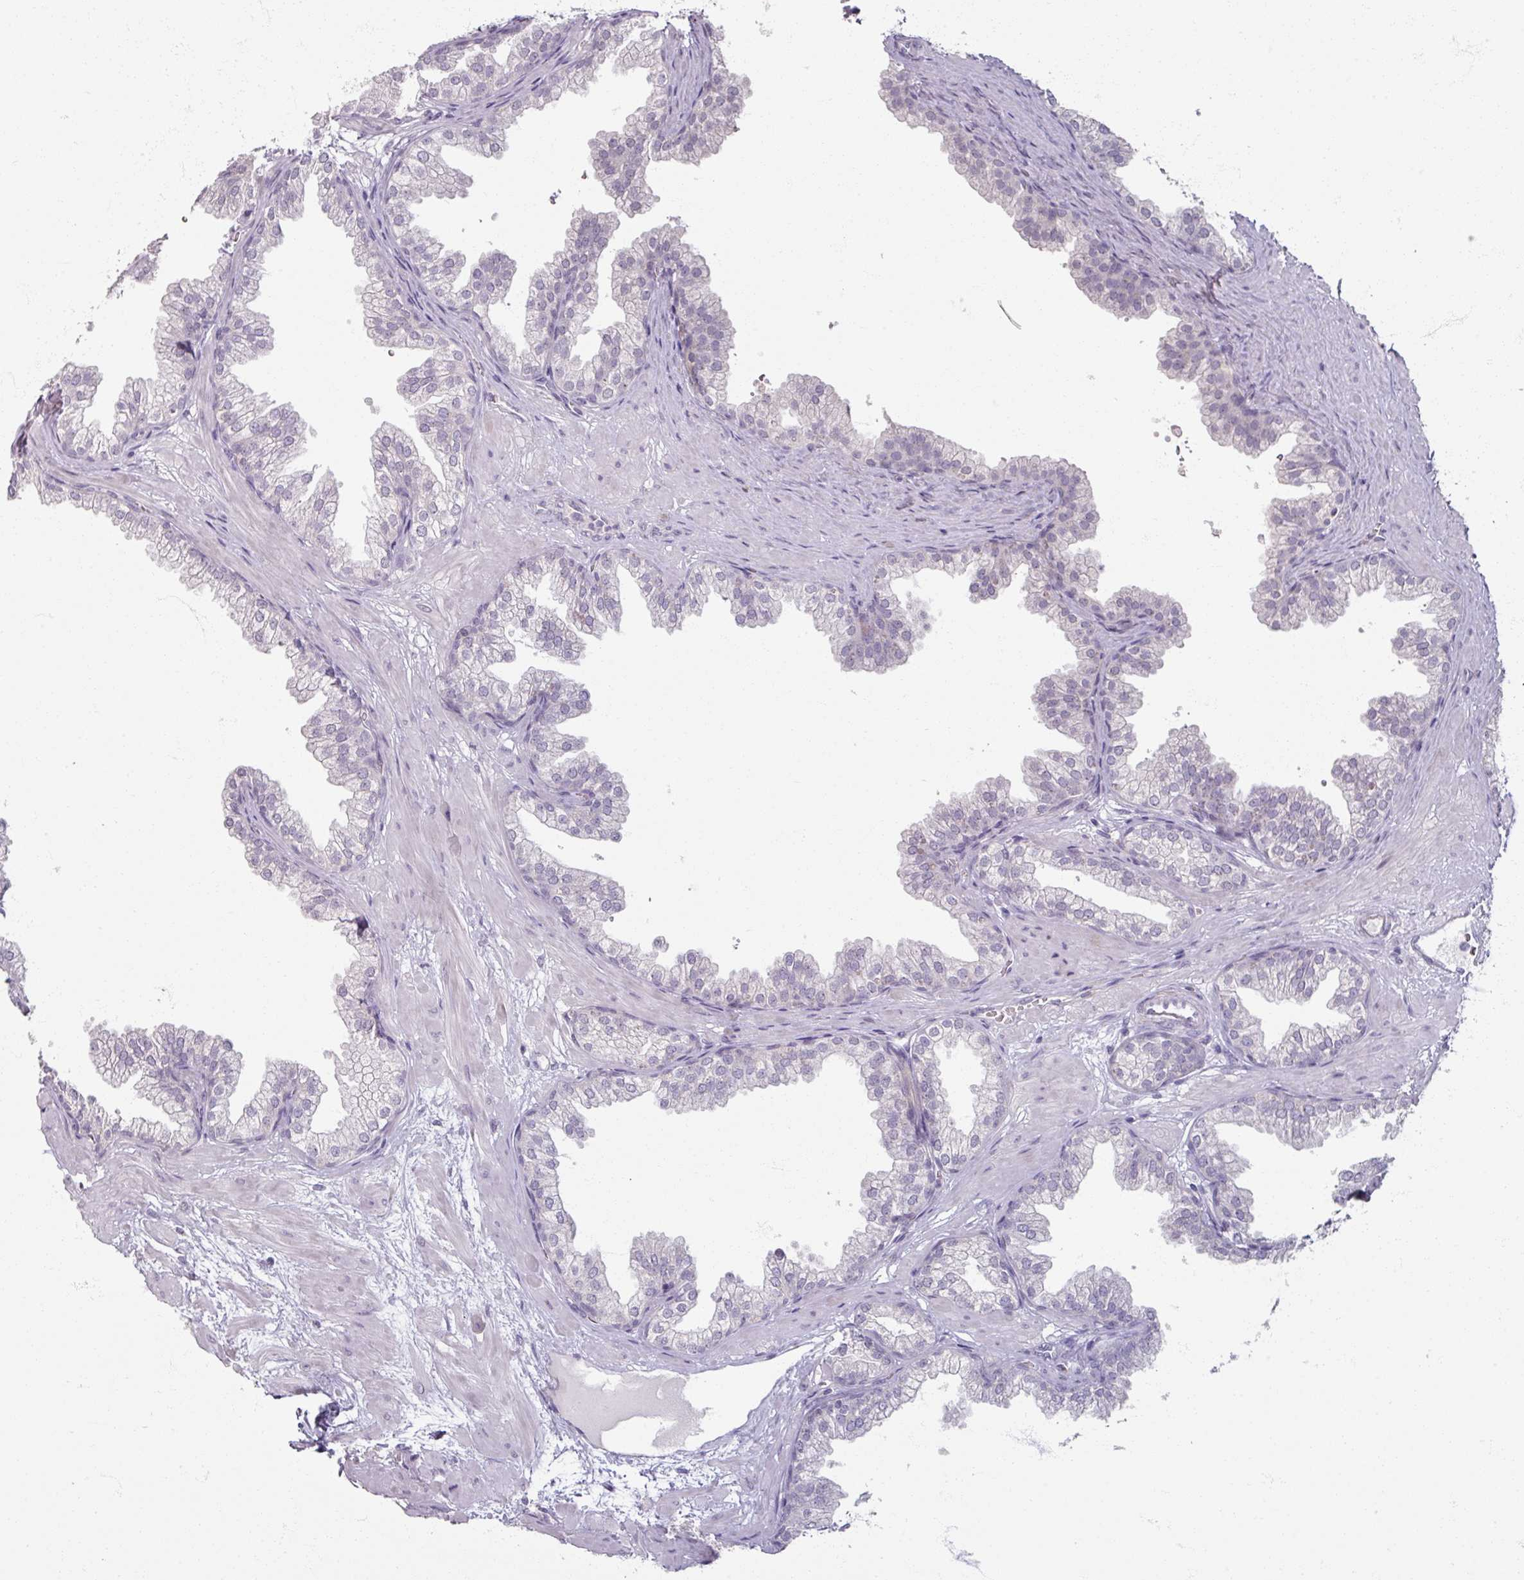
{"staining": {"intensity": "negative", "quantity": "none", "location": "none"}, "tissue": "prostate", "cell_type": "Glandular cells", "image_type": "normal", "snomed": [{"axis": "morphology", "description": "Normal tissue, NOS"}, {"axis": "topography", "description": "Prostate"}], "caption": "Immunohistochemical staining of benign prostate exhibits no significant expression in glandular cells.", "gene": "SOX11", "patient": {"sex": "male", "age": 37}}